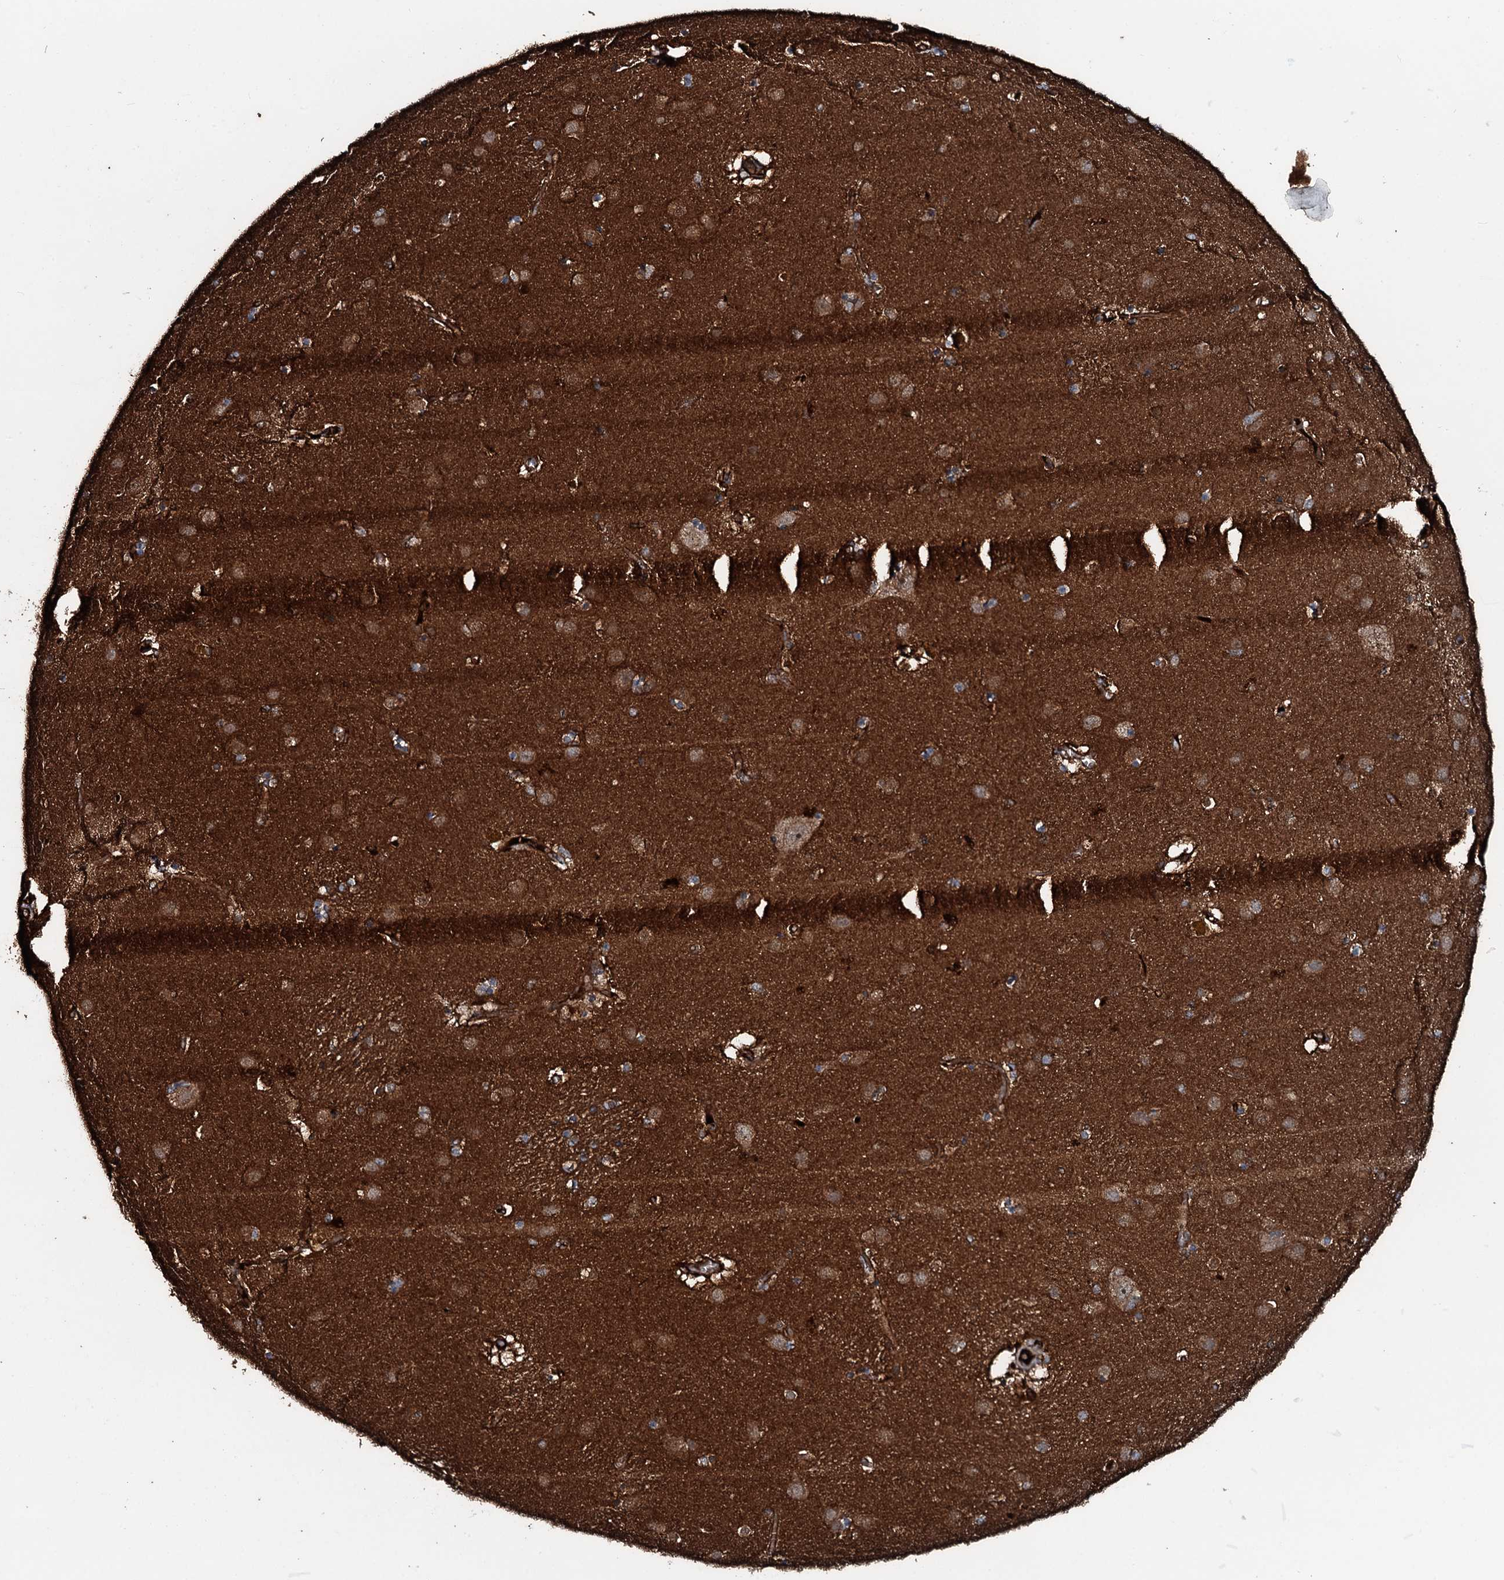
{"staining": {"intensity": "strong", "quantity": ">75%", "location": "cytoplasmic/membranous"}, "tissue": "caudate", "cell_type": "Glial cells", "image_type": "normal", "snomed": [{"axis": "morphology", "description": "Normal tissue, NOS"}, {"axis": "topography", "description": "Lateral ventricle wall"}], "caption": "Protein staining demonstrates strong cytoplasmic/membranous positivity in approximately >75% of glial cells in benign caudate. (DAB (3,3'-diaminobenzidine) = brown stain, brightfield microscopy at high magnification).", "gene": "TRIM7", "patient": {"sex": "male", "age": 70}}